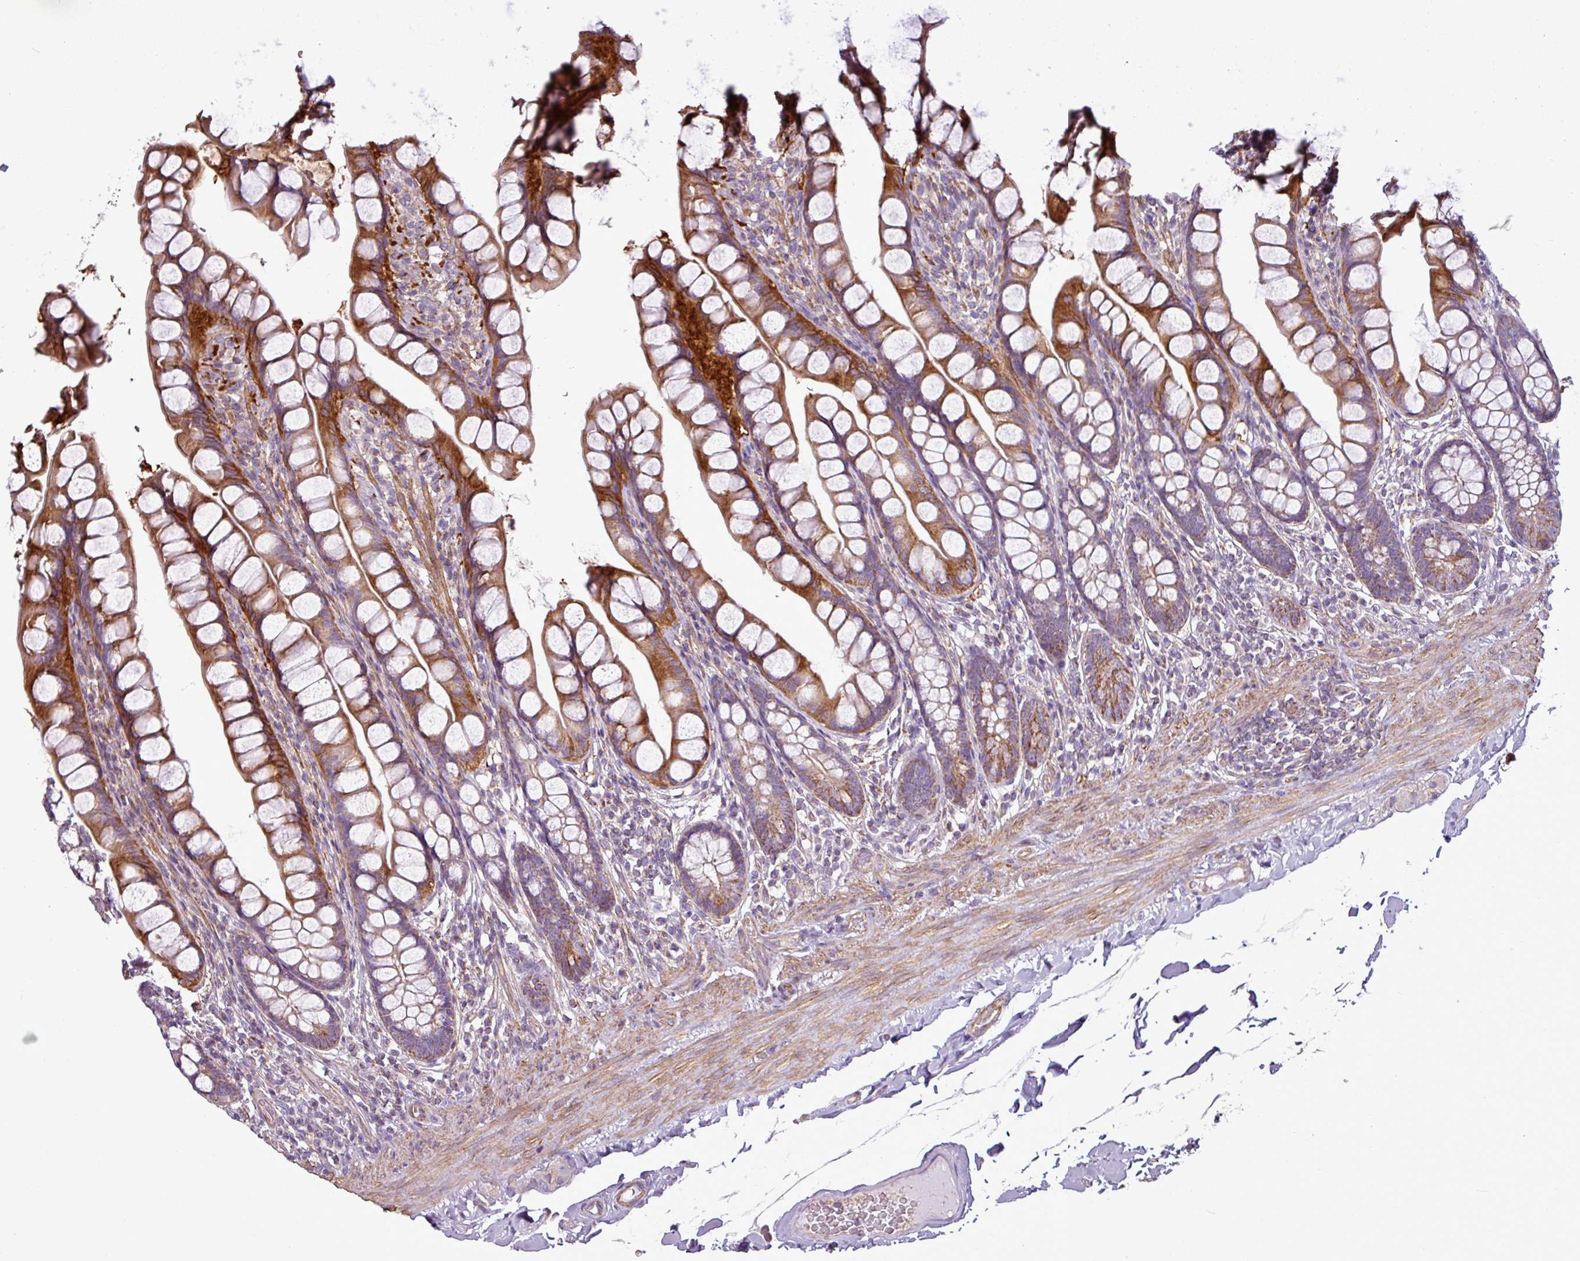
{"staining": {"intensity": "strong", "quantity": "25%-75%", "location": "cytoplasmic/membranous"}, "tissue": "small intestine", "cell_type": "Glandular cells", "image_type": "normal", "snomed": [{"axis": "morphology", "description": "Normal tissue, NOS"}, {"axis": "topography", "description": "Small intestine"}], "caption": "Immunohistochemistry (IHC) staining of unremarkable small intestine, which demonstrates high levels of strong cytoplasmic/membranous positivity in approximately 25%-75% of glandular cells indicating strong cytoplasmic/membranous protein positivity. The staining was performed using DAB (3,3'-diaminobenzidine) (brown) for protein detection and nuclei were counterstained in hematoxylin (blue).", "gene": "BTN2A2", "patient": {"sex": "male", "age": 70}}